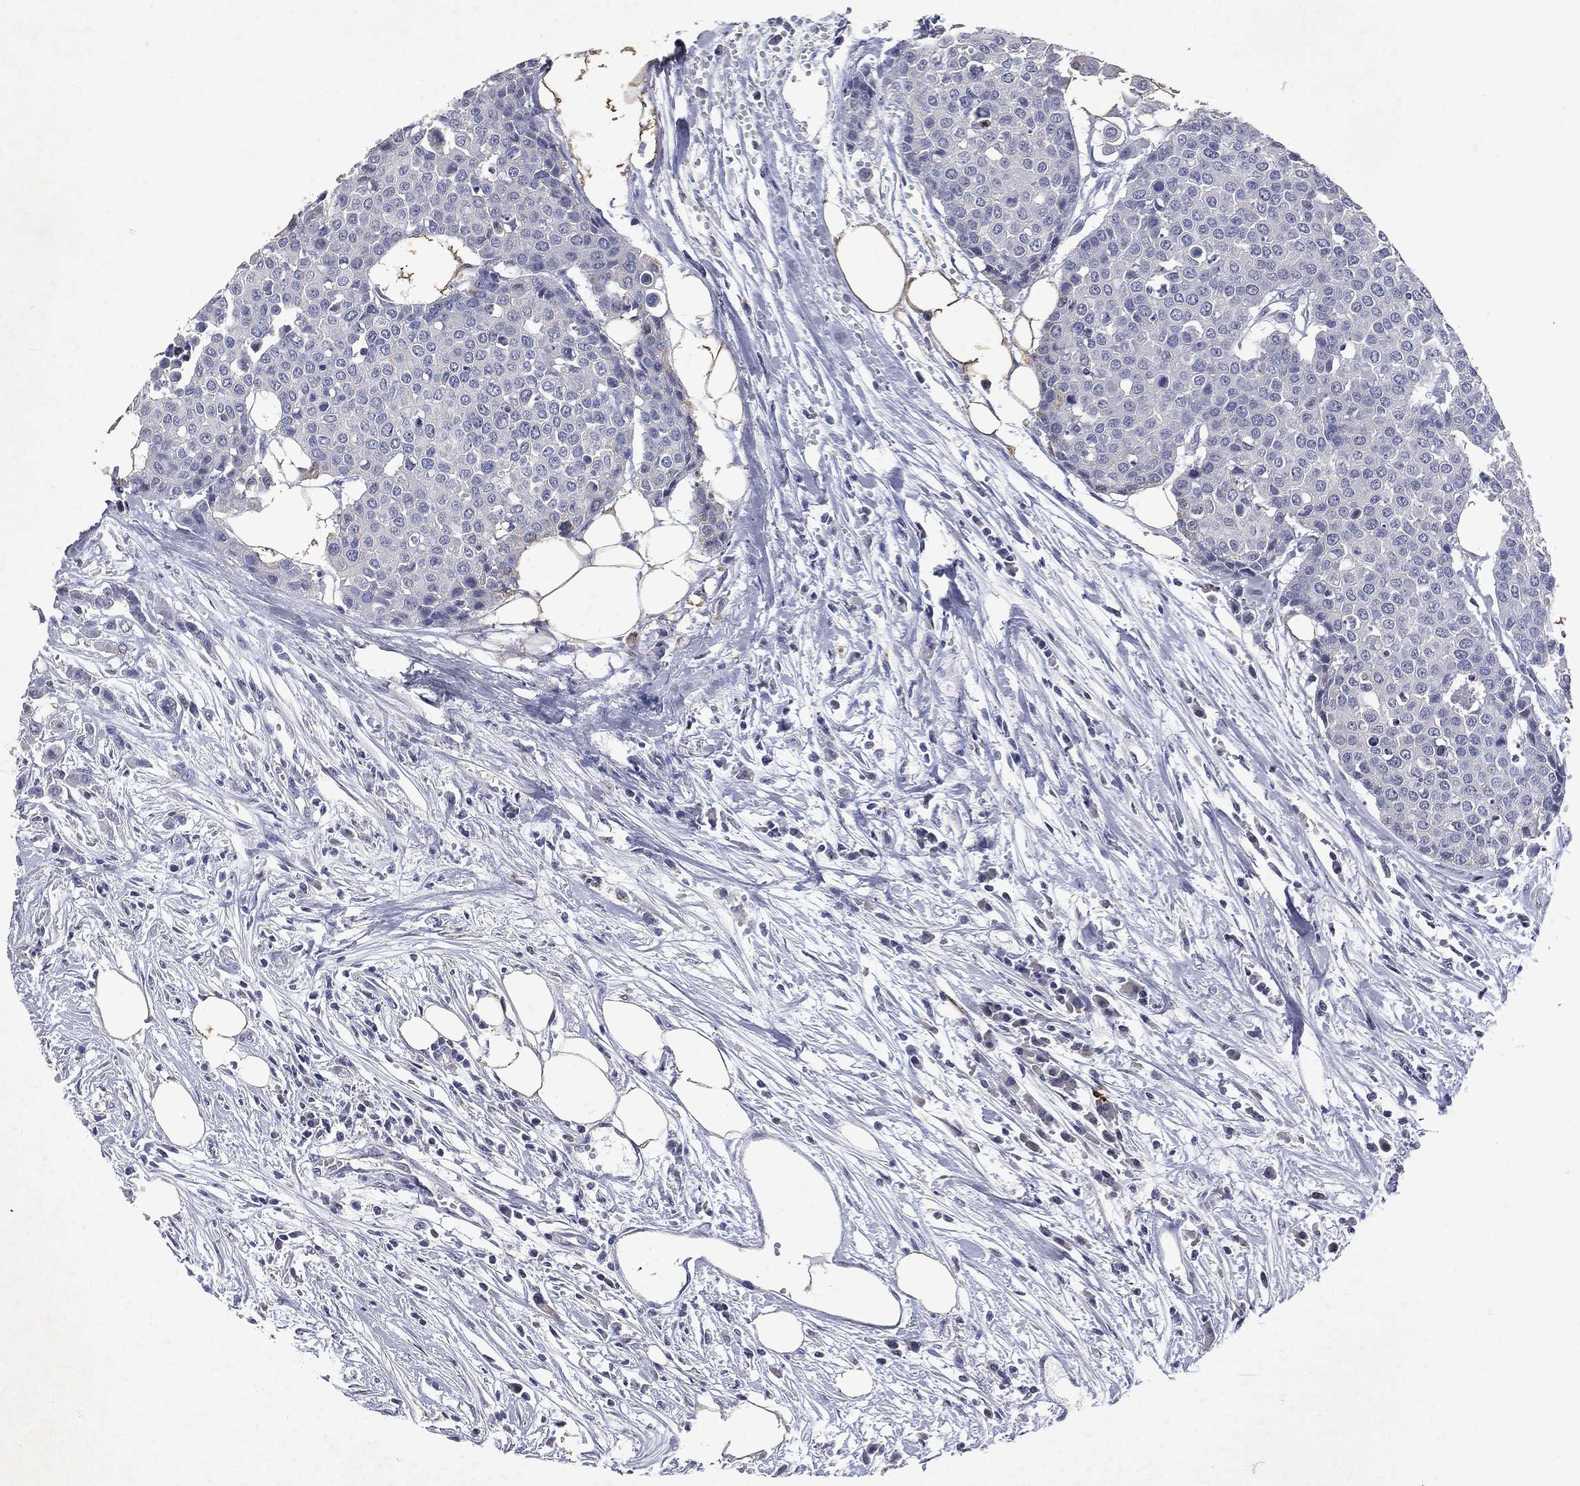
{"staining": {"intensity": "negative", "quantity": "none", "location": "none"}, "tissue": "carcinoid", "cell_type": "Tumor cells", "image_type": "cancer", "snomed": [{"axis": "morphology", "description": "Carcinoid, malignant, NOS"}, {"axis": "topography", "description": "Colon"}], "caption": "Carcinoid was stained to show a protein in brown. There is no significant positivity in tumor cells.", "gene": "SLC34A2", "patient": {"sex": "male", "age": 81}}